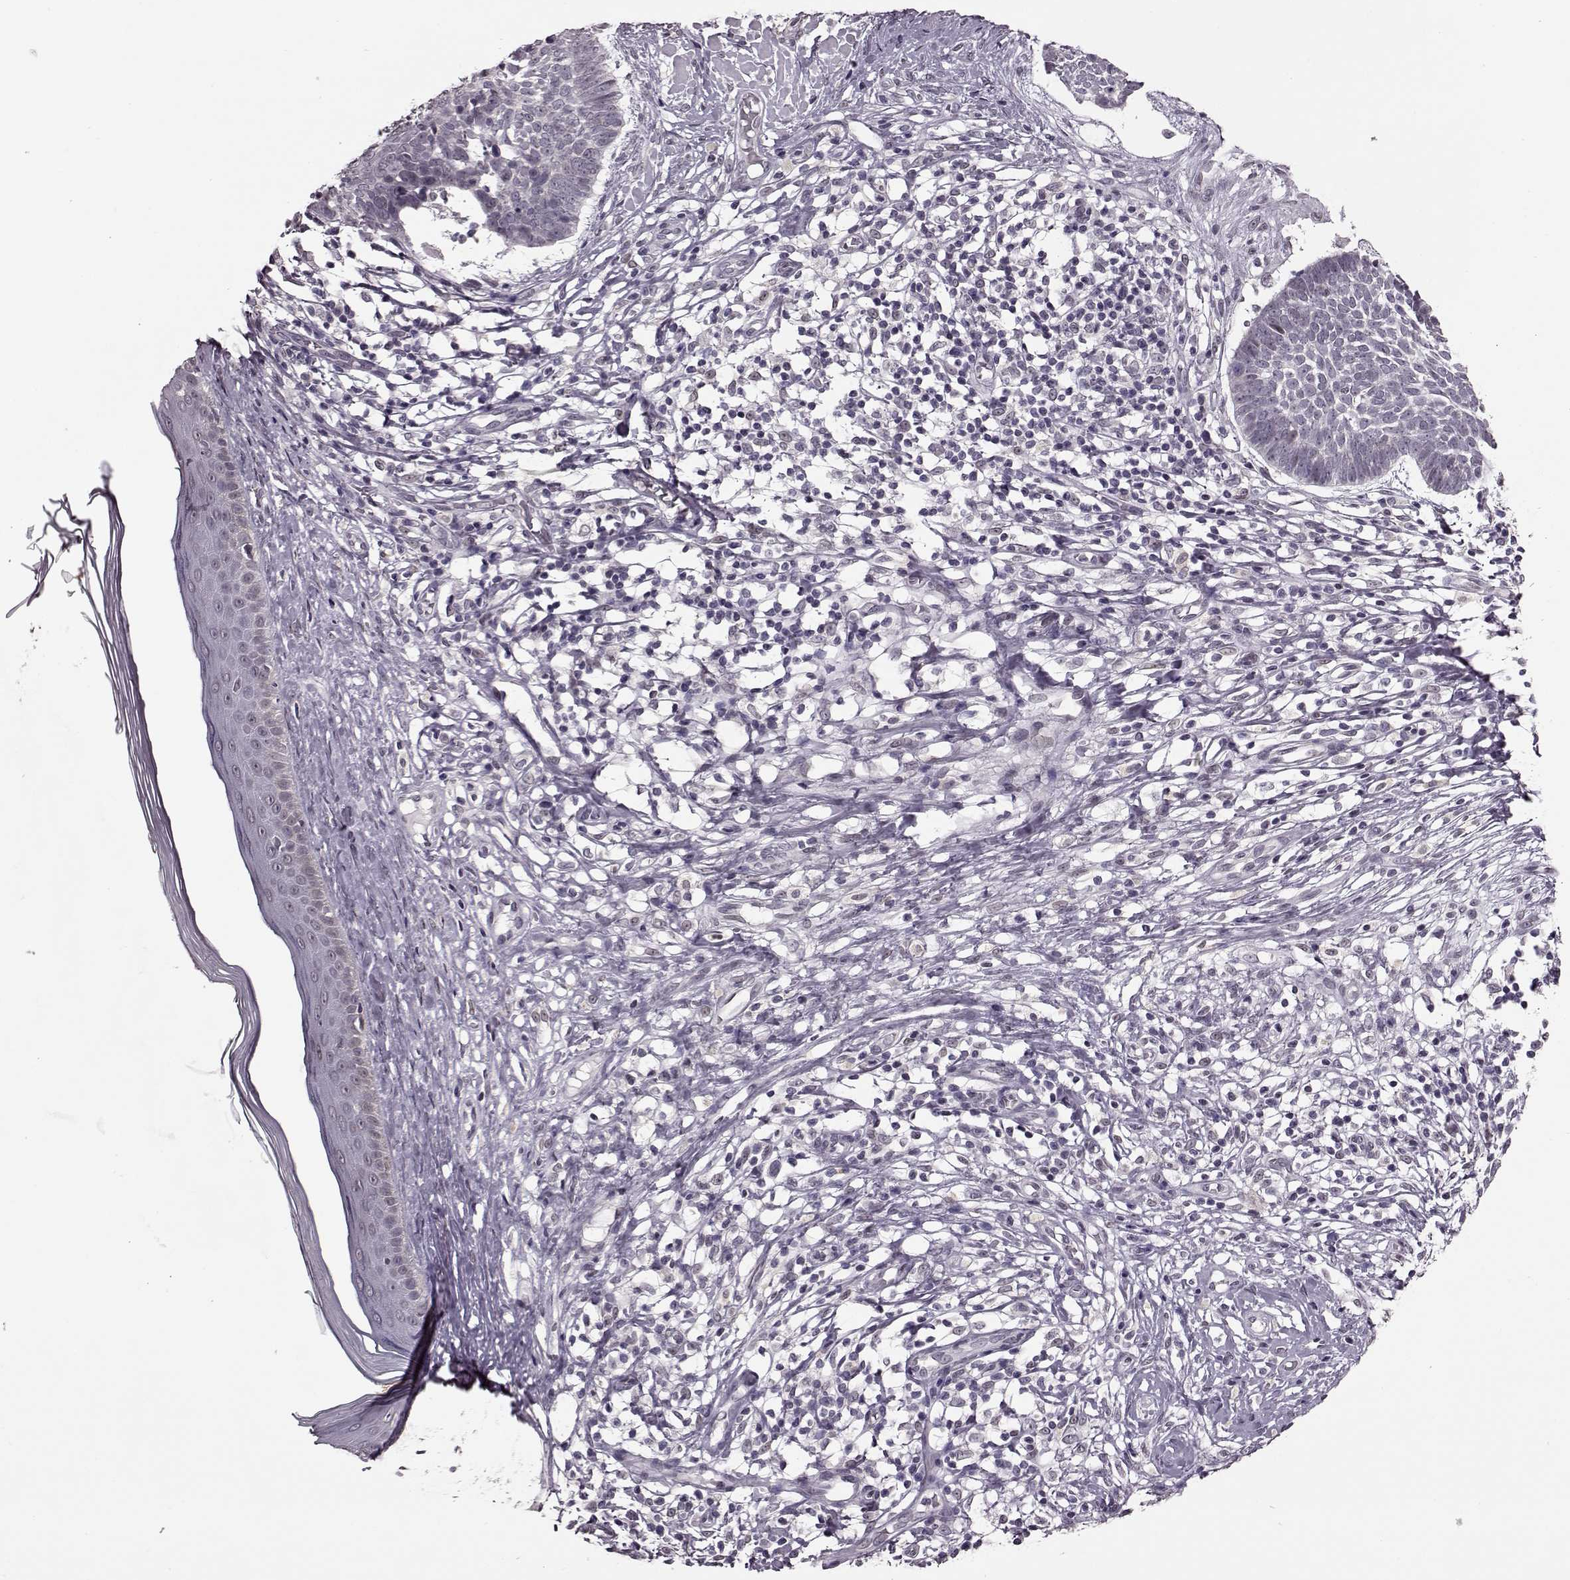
{"staining": {"intensity": "negative", "quantity": "none", "location": "none"}, "tissue": "skin cancer", "cell_type": "Tumor cells", "image_type": "cancer", "snomed": [{"axis": "morphology", "description": "Basal cell carcinoma"}, {"axis": "topography", "description": "Skin"}], "caption": "DAB (3,3'-diaminobenzidine) immunohistochemical staining of skin basal cell carcinoma displays no significant expression in tumor cells. Brightfield microscopy of IHC stained with DAB (brown) and hematoxylin (blue), captured at high magnification.", "gene": "STX1B", "patient": {"sex": "male", "age": 85}}